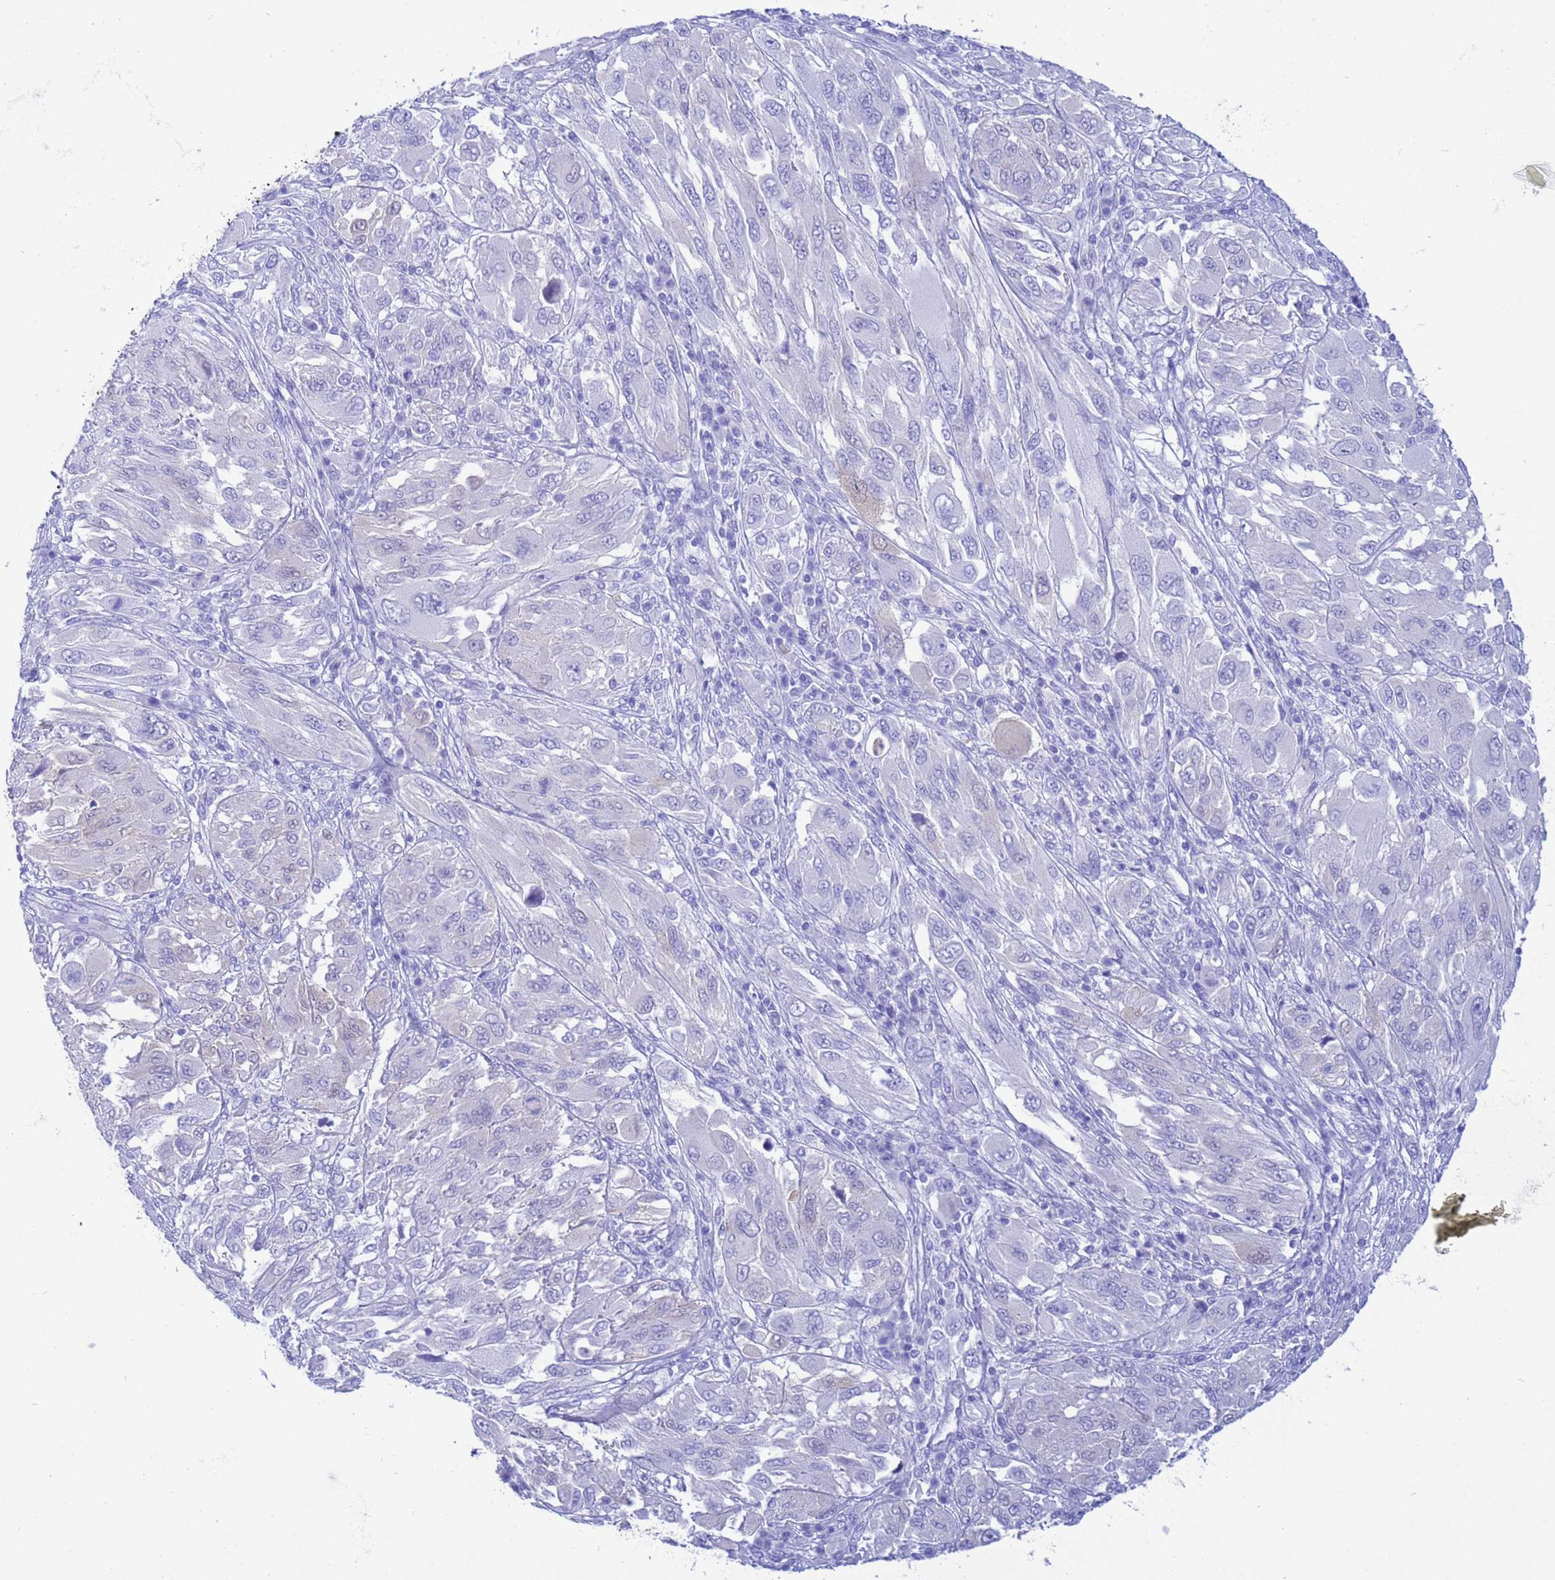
{"staining": {"intensity": "negative", "quantity": "none", "location": "none"}, "tissue": "melanoma", "cell_type": "Tumor cells", "image_type": "cancer", "snomed": [{"axis": "morphology", "description": "Malignant melanoma, NOS"}, {"axis": "topography", "description": "Skin"}], "caption": "Photomicrograph shows no protein staining in tumor cells of malignant melanoma tissue.", "gene": "AKR1C2", "patient": {"sex": "female", "age": 91}}